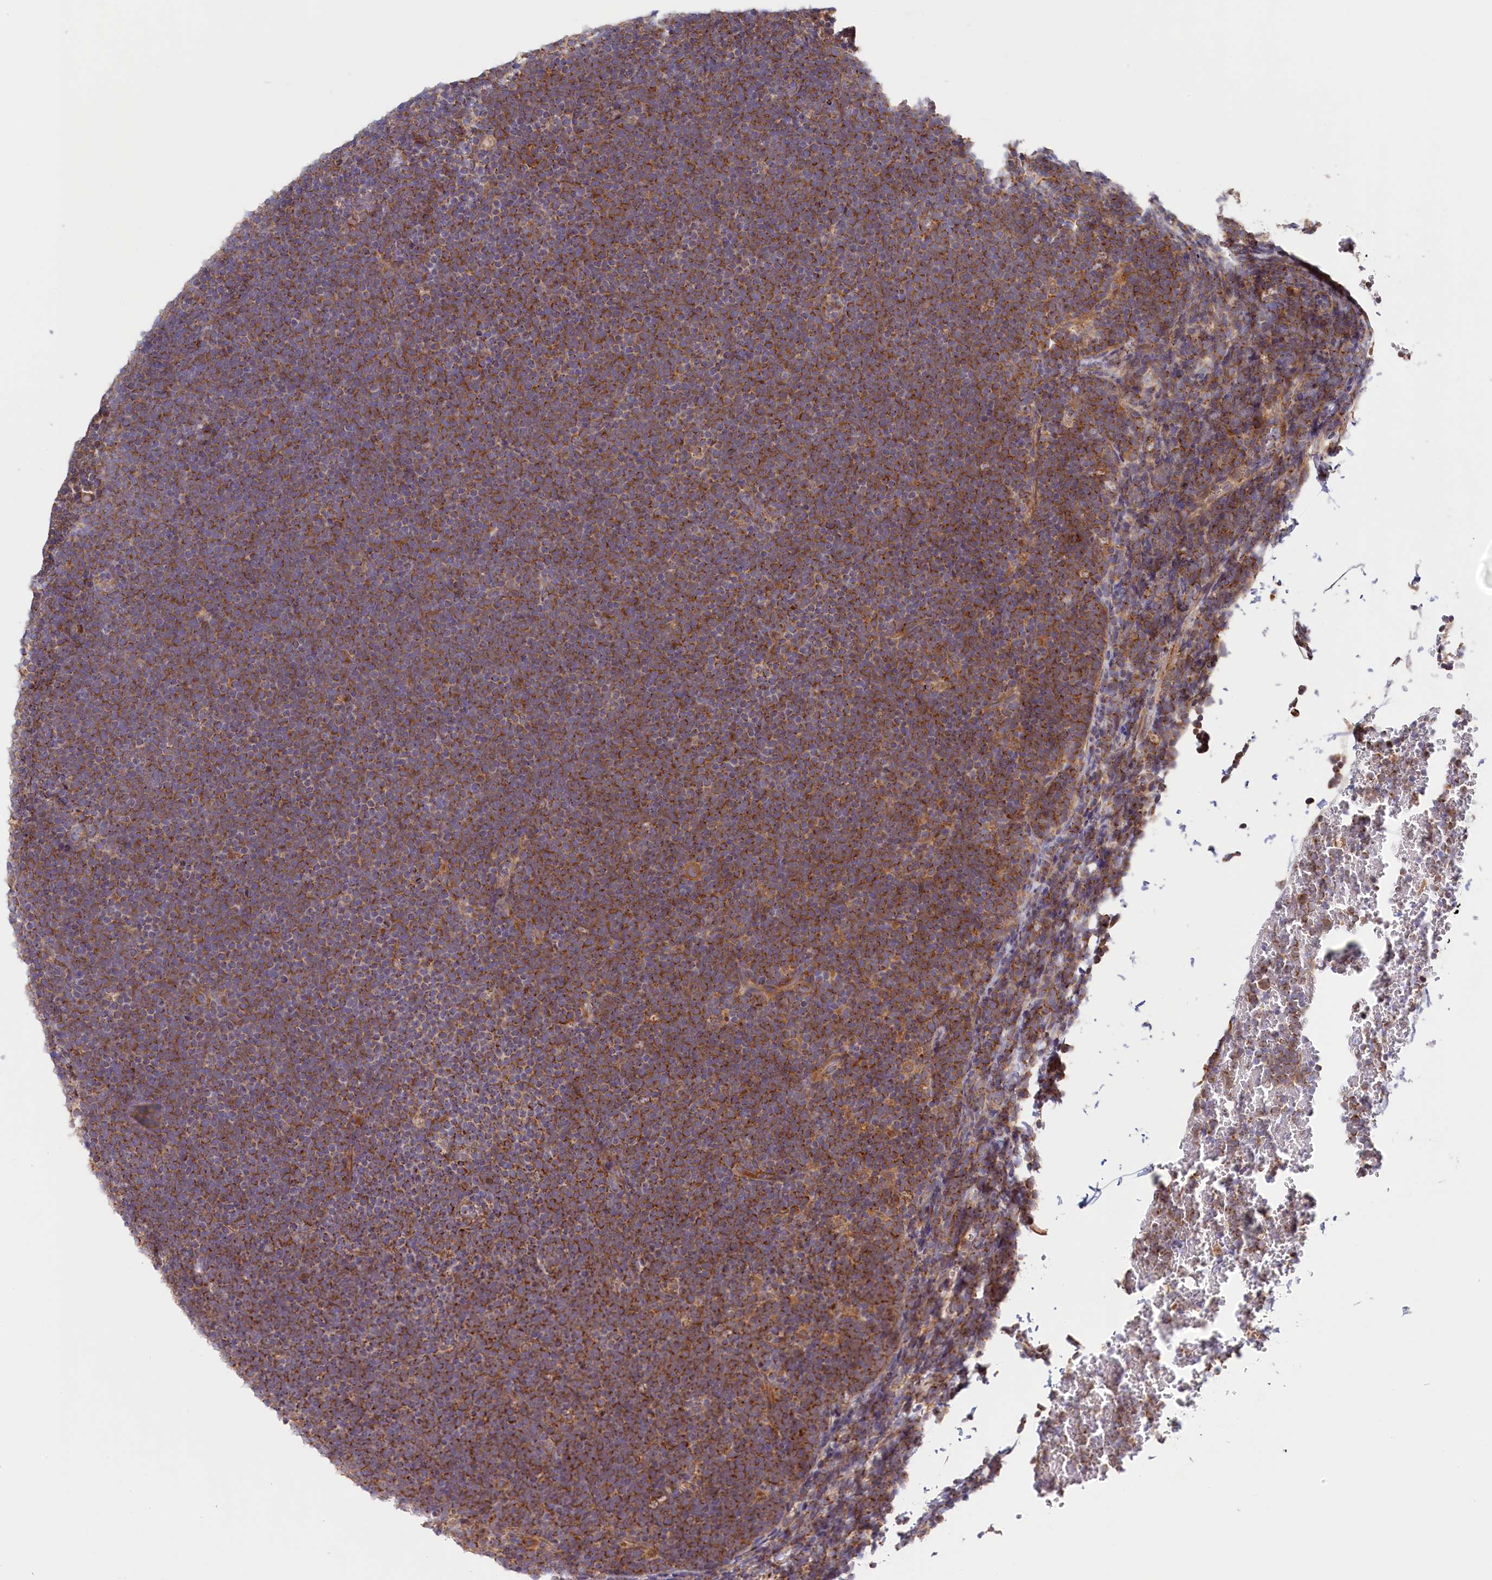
{"staining": {"intensity": "moderate", "quantity": ">75%", "location": "cytoplasmic/membranous"}, "tissue": "lymphoma", "cell_type": "Tumor cells", "image_type": "cancer", "snomed": [{"axis": "morphology", "description": "Malignant lymphoma, non-Hodgkin's type, High grade"}, {"axis": "topography", "description": "Lymph node"}], "caption": "Protein positivity by immunohistochemistry demonstrates moderate cytoplasmic/membranous expression in approximately >75% of tumor cells in high-grade malignant lymphoma, non-Hodgkin's type. The staining was performed using DAB (3,3'-diaminobenzidine), with brown indicating positive protein expression. Nuclei are stained blue with hematoxylin.", "gene": "CEP44", "patient": {"sex": "male", "age": 13}}